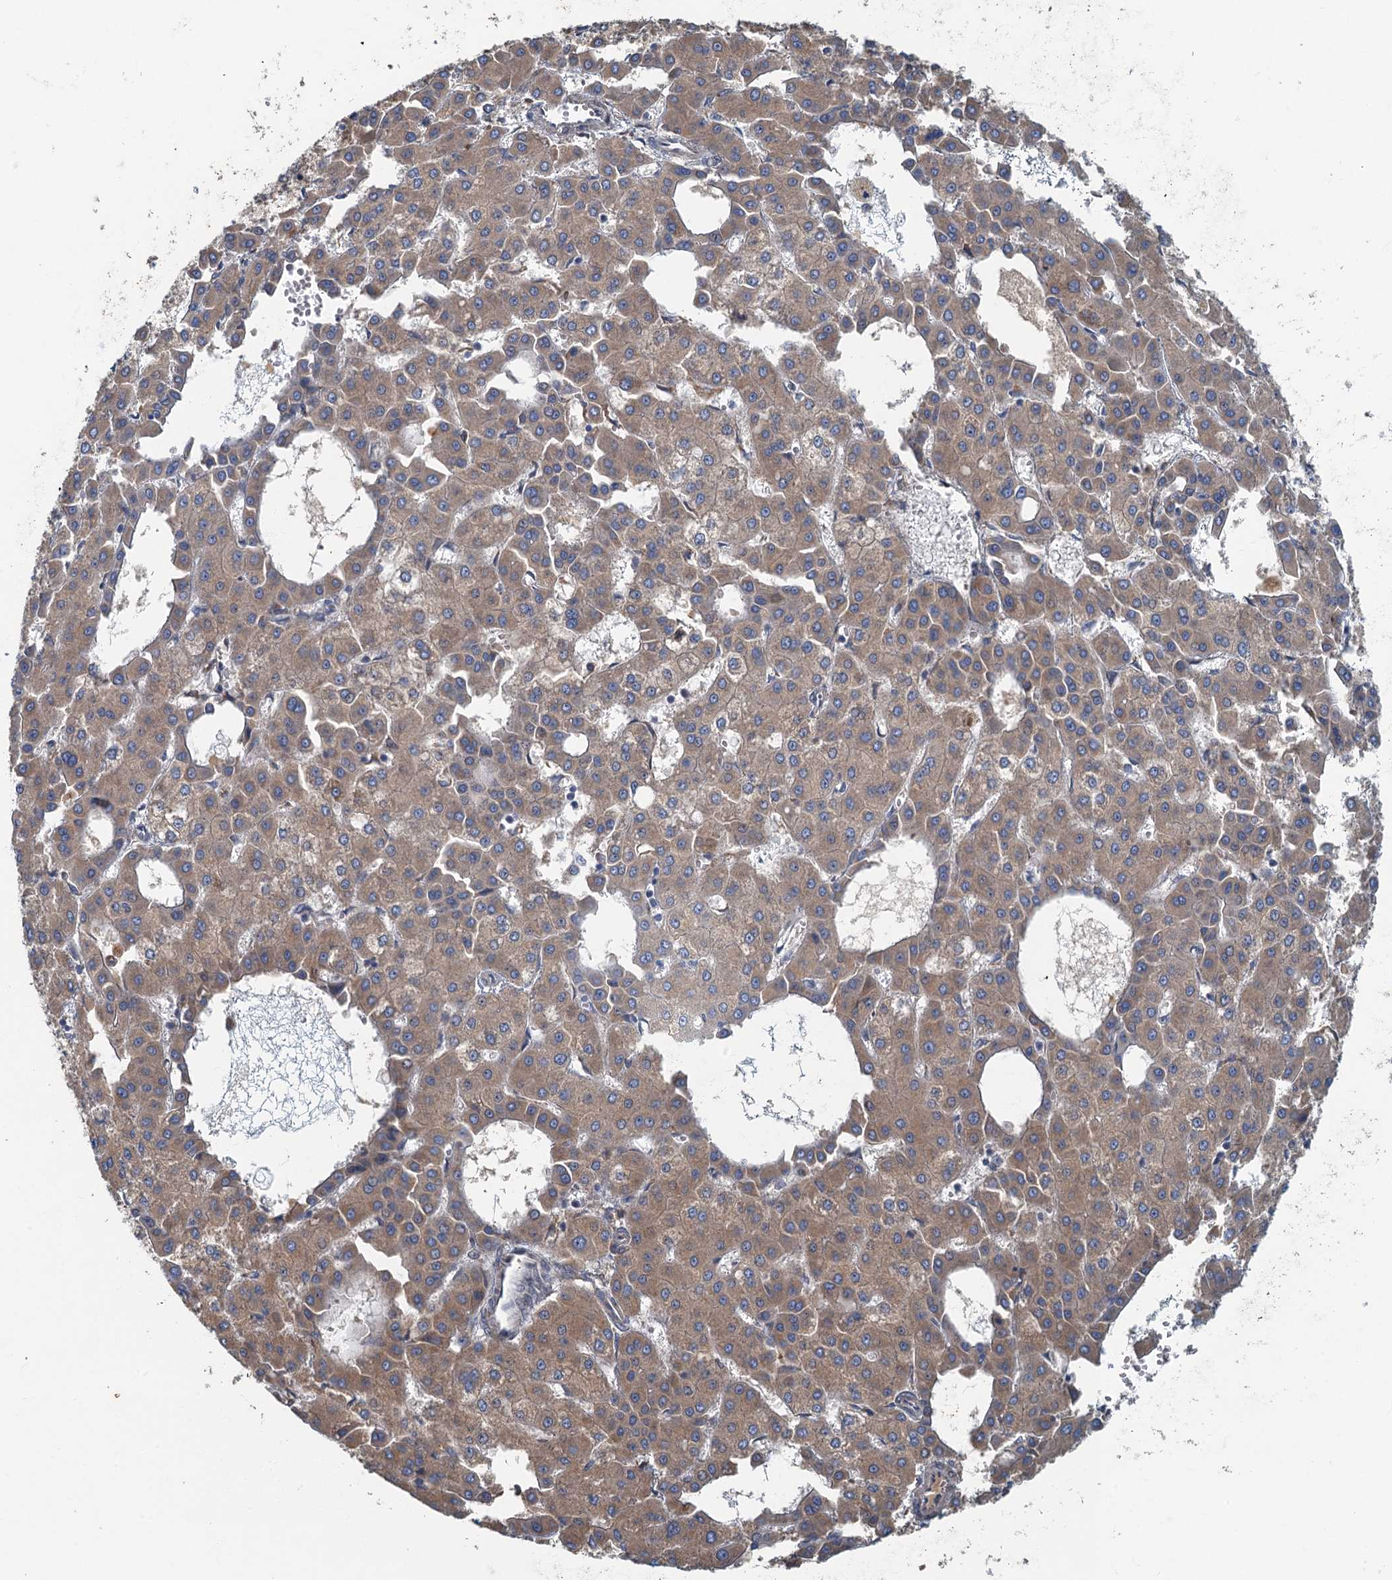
{"staining": {"intensity": "moderate", "quantity": ">75%", "location": "cytoplasmic/membranous"}, "tissue": "liver cancer", "cell_type": "Tumor cells", "image_type": "cancer", "snomed": [{"axis": "morphology", "description": "Carcinoma, Hepatocellular, NOS"}, {"axis": "topography", "description": "Liver"}], "caption": "Human liver cancer (hepatocellular carcinoma) stained with a brown dye exhibits moderate cytoplasmic/membranous positive staining in approximately >75% of tumor cells.", "gene": "SPDYC", "patient": {"sex": "male", "age": 47}}